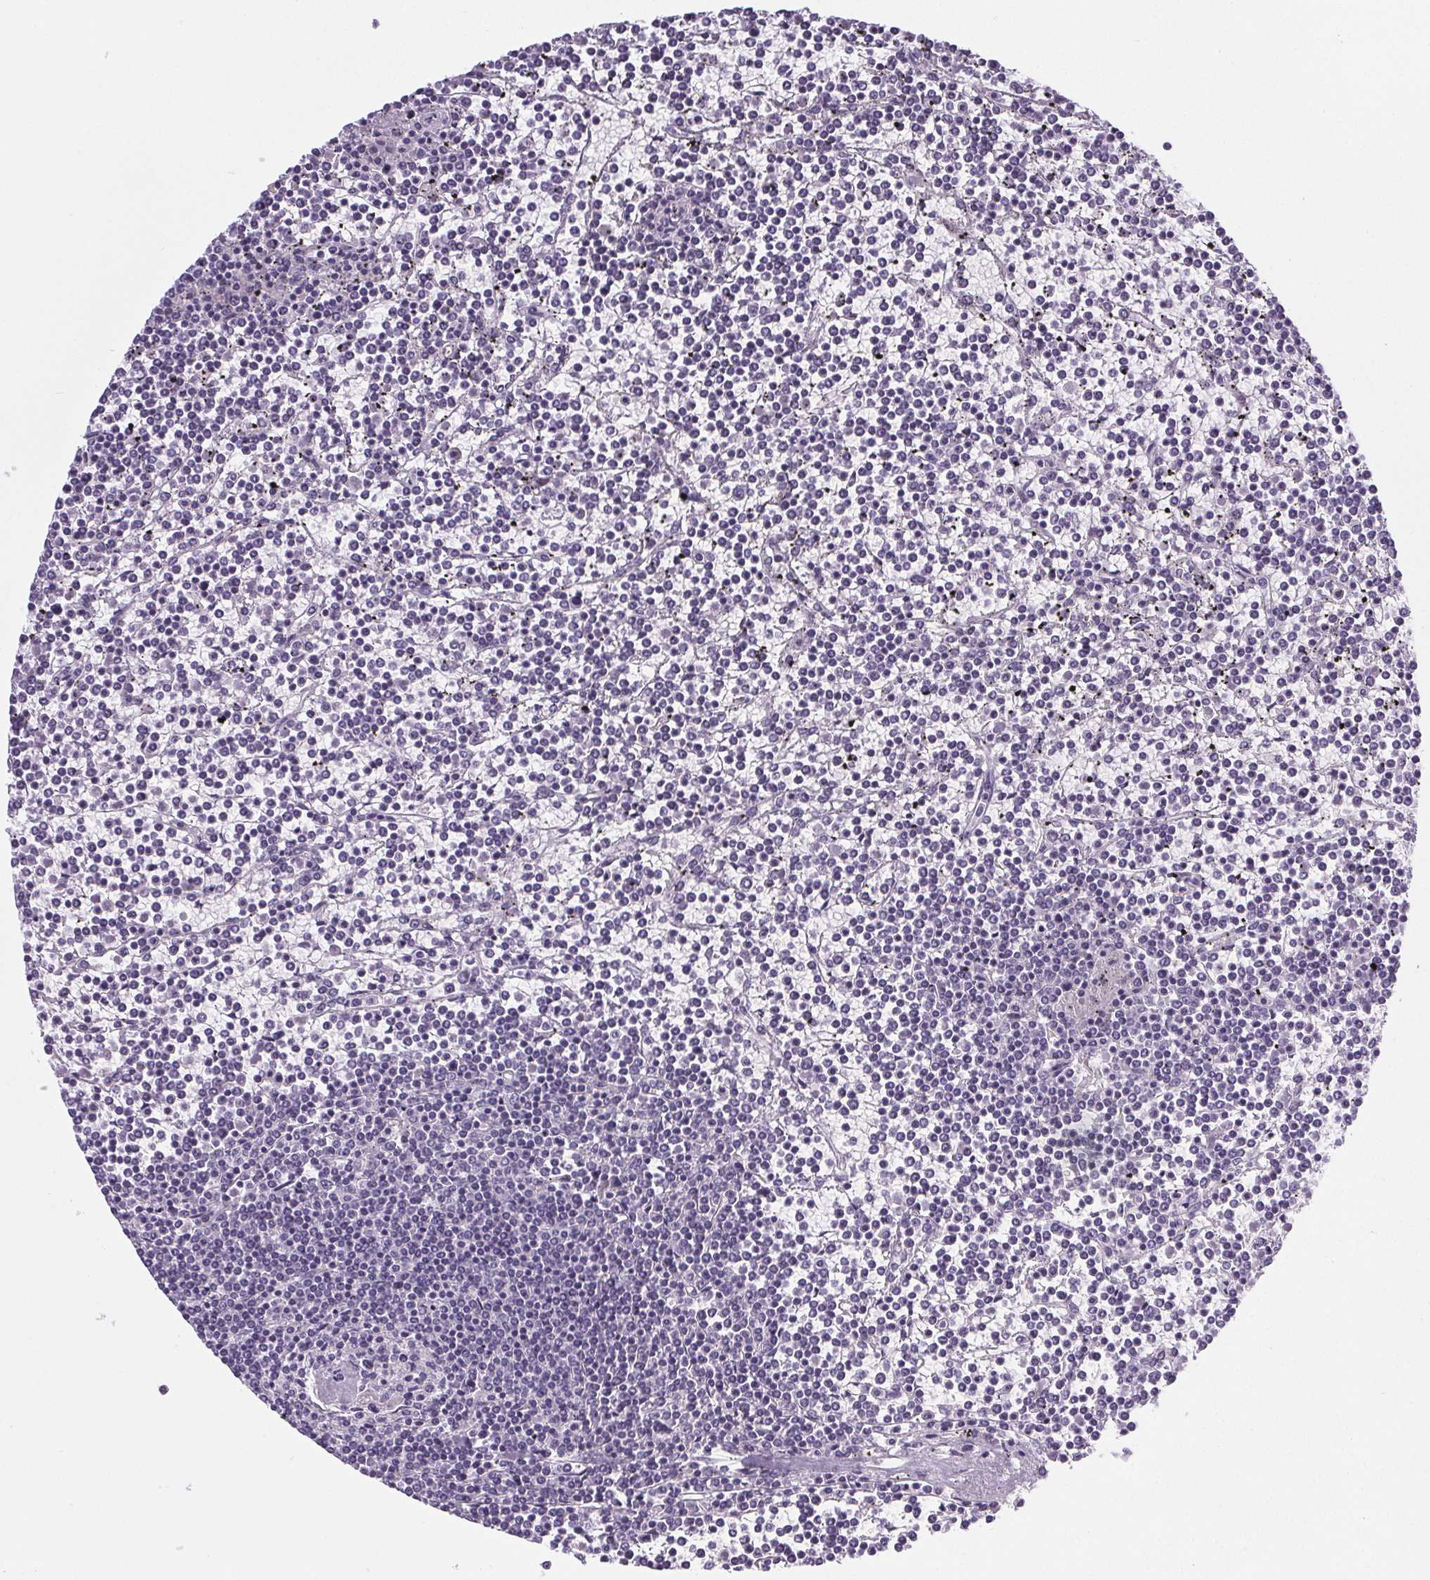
{"staining": {"intensity": "negative", "quantity": "none", "location": "none"}, "tissue": "lymphoma", "cell_type": "Tumor cells", "image_type": "cancer", "snomed": [{"axis": "morphology", "description": "Malignant lymphoma, non-Hodgkin's type, Low grade"}, {"axis": "topography", "description": "Spleen"}], "caption": "An image of human lymphoma is negative for staining in tumor cells.", "gene": "ELAVL2", "patient": {"sex": "female", "age": 19}}